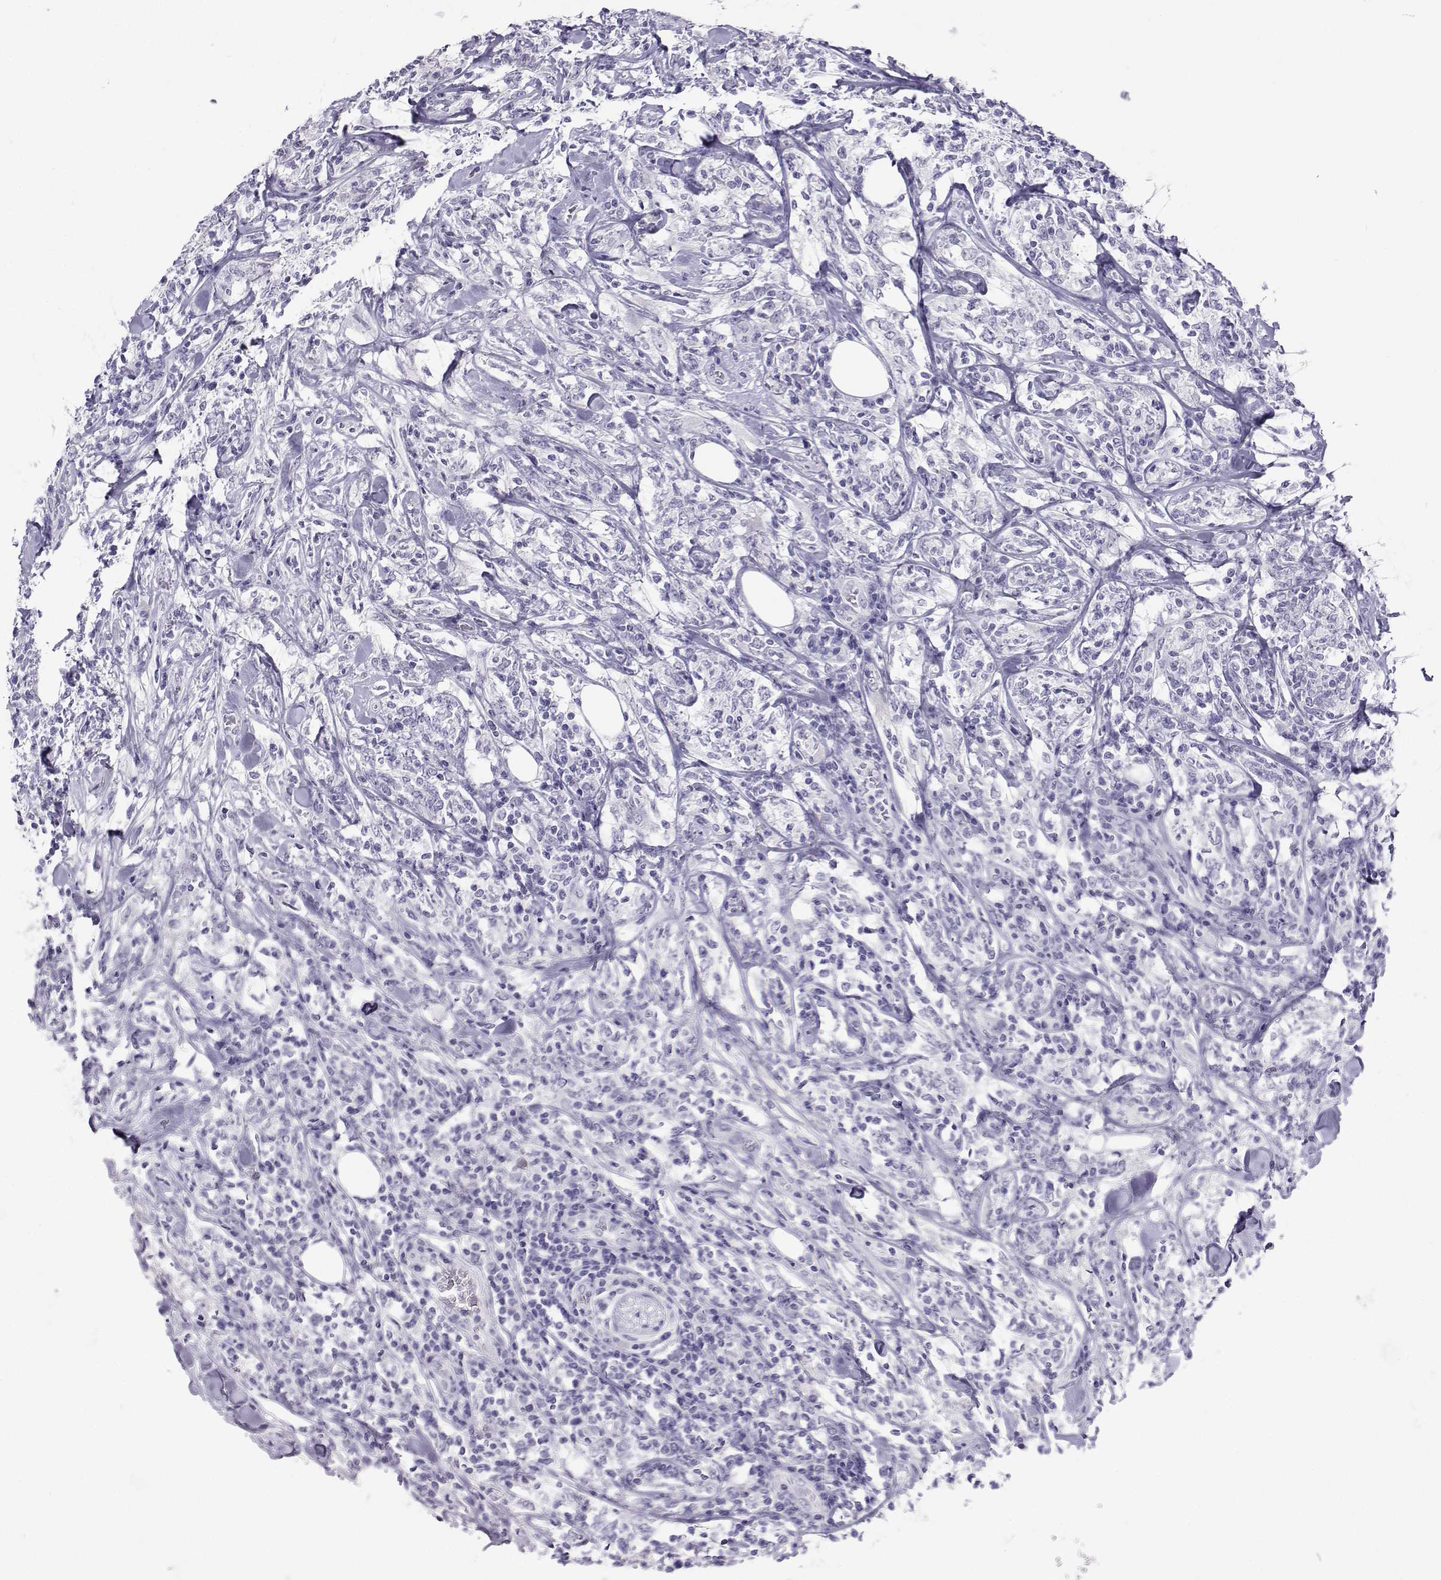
{"staining": {"intensity": "negative", "quantity": "none", "location": "none"}, "tissue": "lymphoma", "cell_type": "Tumor cells", "image_type": "cancer", "snomed": [{"axis": "morphology", "description": "Malignant lymphoma, non-Hodgkin's type, High grade"}, {"axis": "topography", "description": "Lymph node"}], "caption": "DAB (3,3'-diaminobenzidine) immunohistochemical staining of lymphoma demonstrates no significant expression in tumor cells.", "gene": "KIF17", "patient": {"sex": "female", "age": 84}}